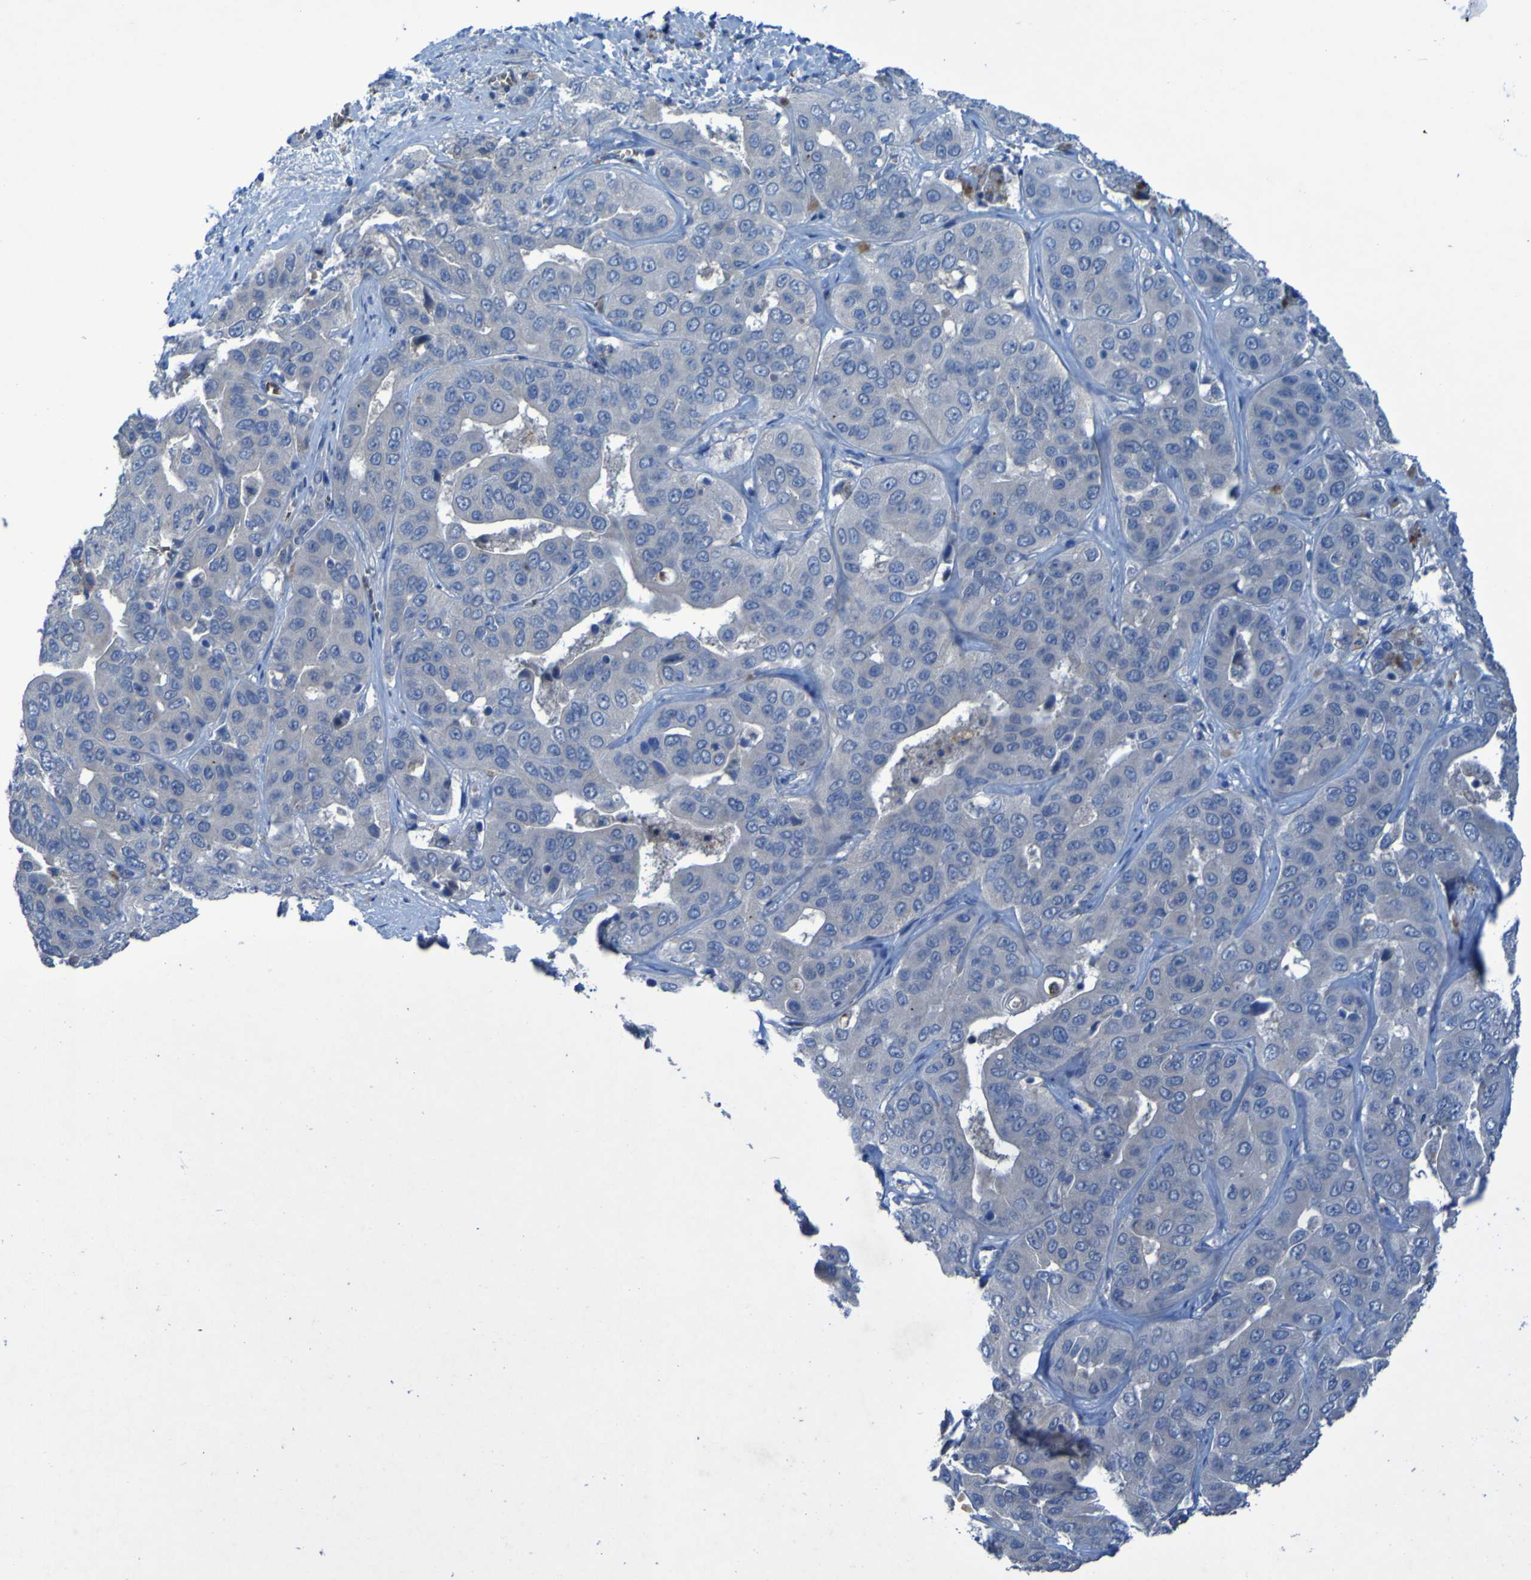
{"staining": {"intensity": "negative", "quantity": "none", "location": "none"}, "tissue": "liver cancer", "cell_type": "Tumor cells", "image_type": "cancer", "snomed": [{"axis": "morphology", "description": "Cholangiocarcinoma"}, {"axis": "topography", "description": "Liver"}], "caption": "An immunohistochemistry micrograph of liver cholangiocarcinoma is shown. There is no staining in tumor cells of liver cholangiocarcinoma.", "gene": "SGK2", "patient": {"sex": "female", "age": 52}}